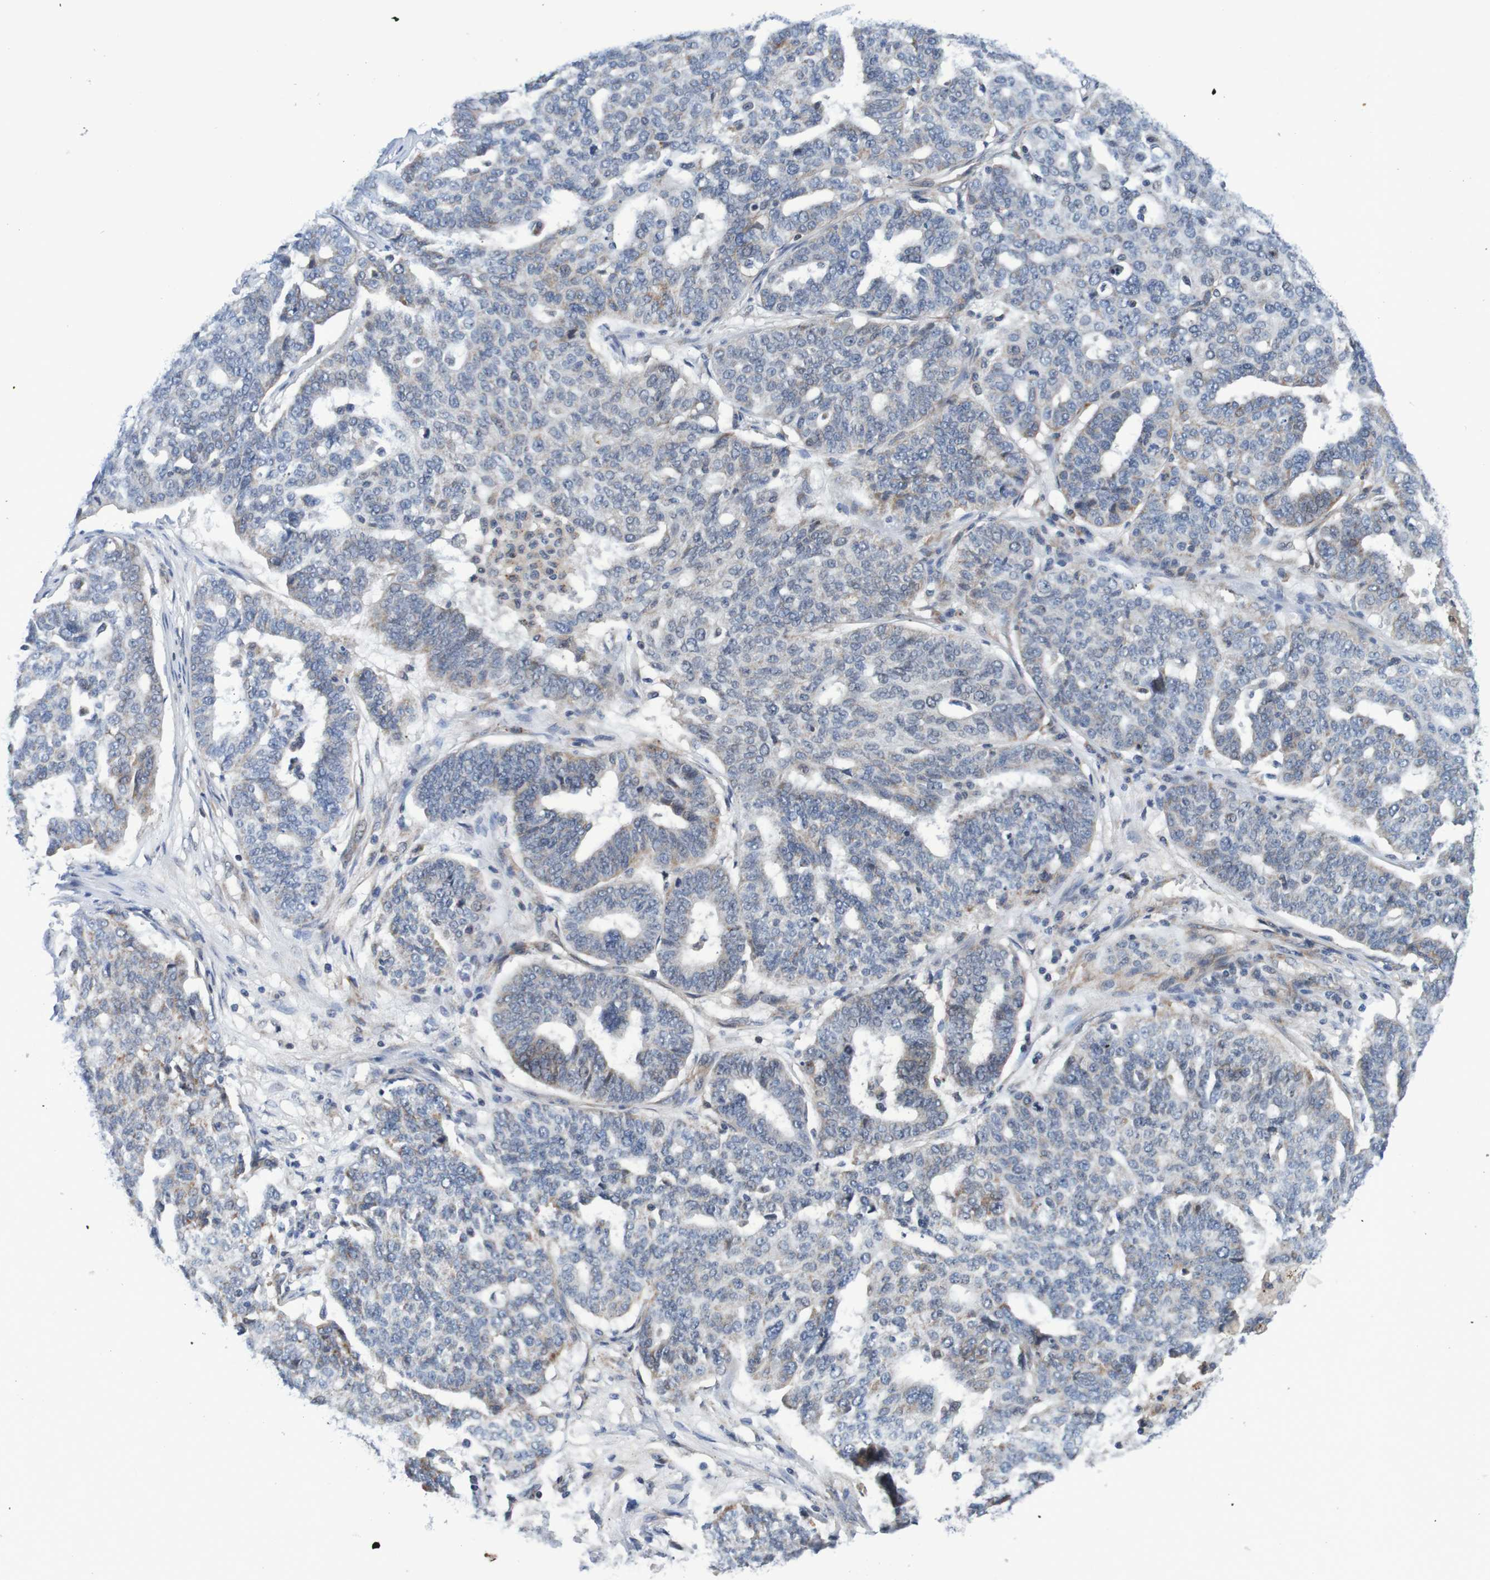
{"staining": {"intensity": "weak", "quantity": "<25%", "location": "cytoplasmic/membranous"}, "tissue": "ovarian cancer", "cell_type": "Tumor cells", "image_type": "cancer", "snomed": [{"axis": "morphology", "description": "Cystadenocarcinoma, serous, NOS"}, {"axis": "topography", "description": "Ovary"}], "caption": "Human ovarian cancer stained for a protein using immunohistochemistry (IHC) exhibits no staining in tumor cells.", "gene": "CPED1", "patient": {"sex": "female", "age": 59}}